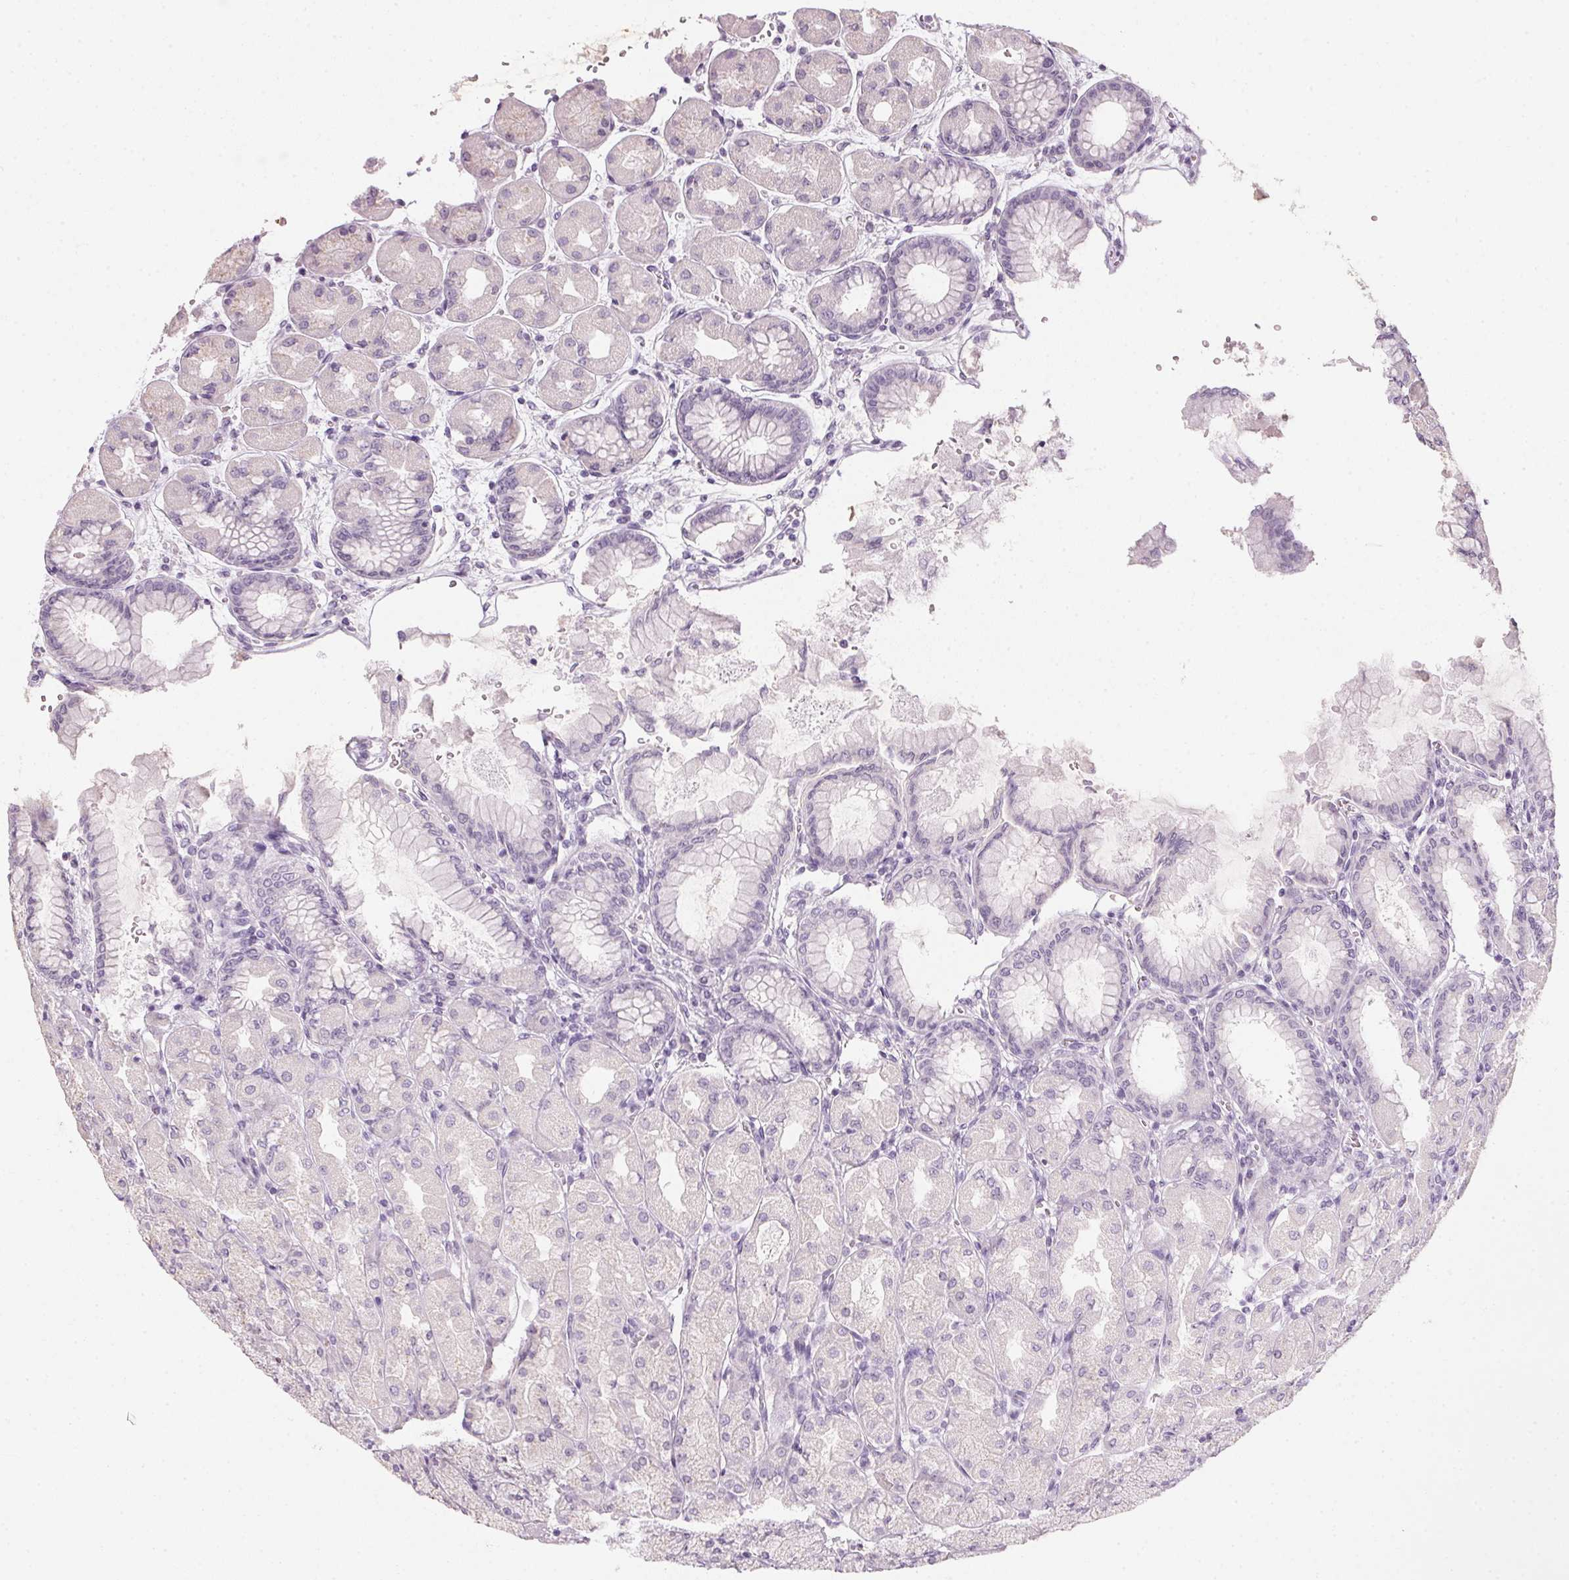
{"staining": {"intensity": "negative", "quantity": "none", "location": "none"}, "tissue": "stomach", "cell_type": "Glandular cells", "image_type": "normal", "snomed": [{"axis": "morphology", "description": "Normal tissue, NOS"}, {"axis": "topography", "description": "Stomach, upper"}], "caption": "DAB (3,3'-diaminobenzidine) immunohistochemical staining of unremarkable stomach shows no significant expression in glandular cells. (DAB immunohistochemistry (IHC), high magnification).", "gene": "TMEM72", "patient": {"sex": "female", "age": 56}}